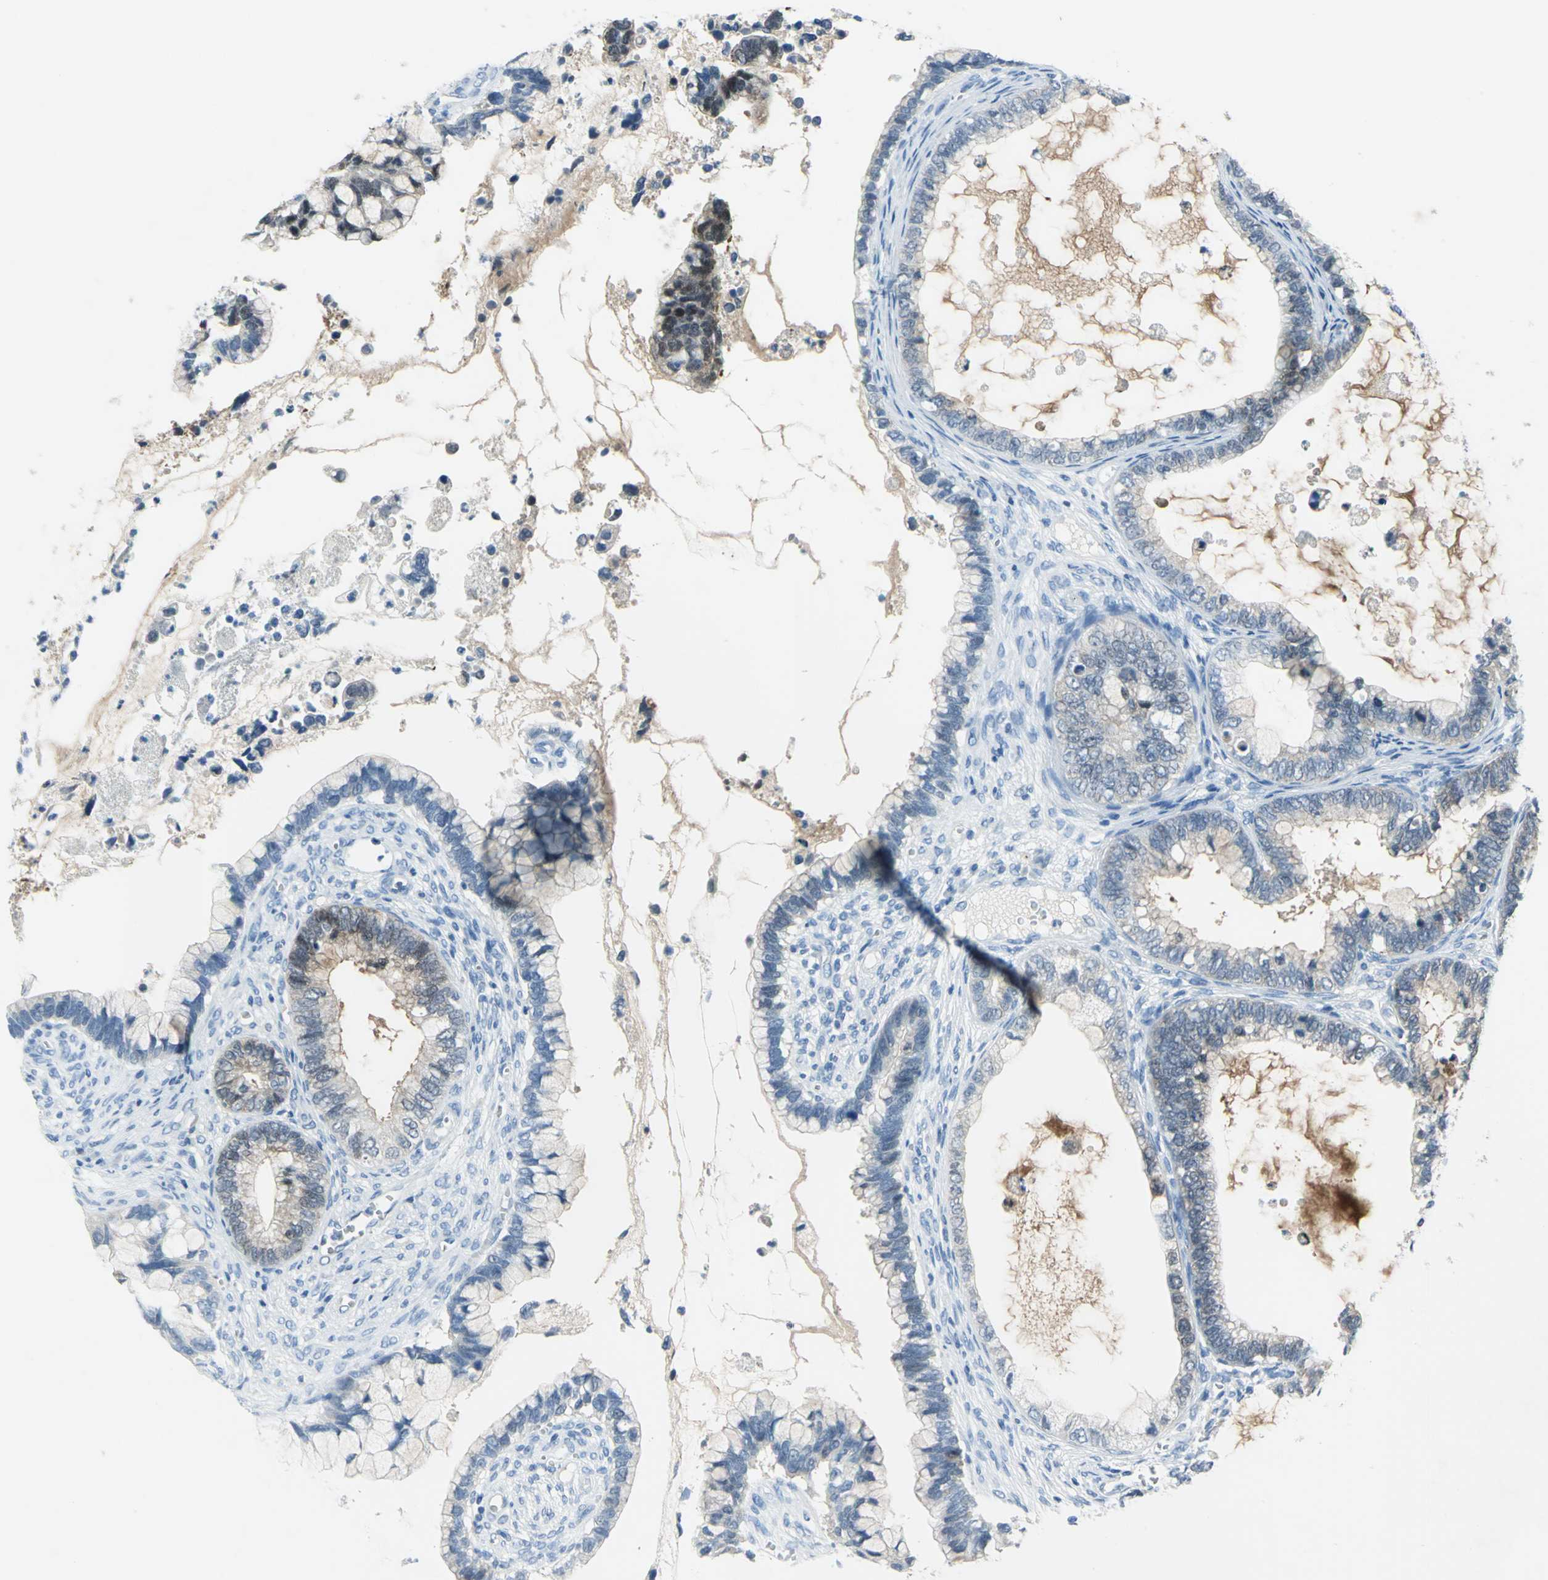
{"staining": {"intensity": "weak", "quantity": "<25%", "location": "cytoplasmic/membranous"}, "tissue": "cervical cancer", "cell_type": "Tumor cells", "image_type": "cancer", "snomed": [{"axis": "morphology", "description": "Adenocarcinoma, NOS"}, {"axis": "topography", "description": "Cervix"}], "caption": "Tumor cells show no significant expression in cervical adenocarcinoma.", "gene": "SFN", "patient": {"sex": "female", "age": 44}}